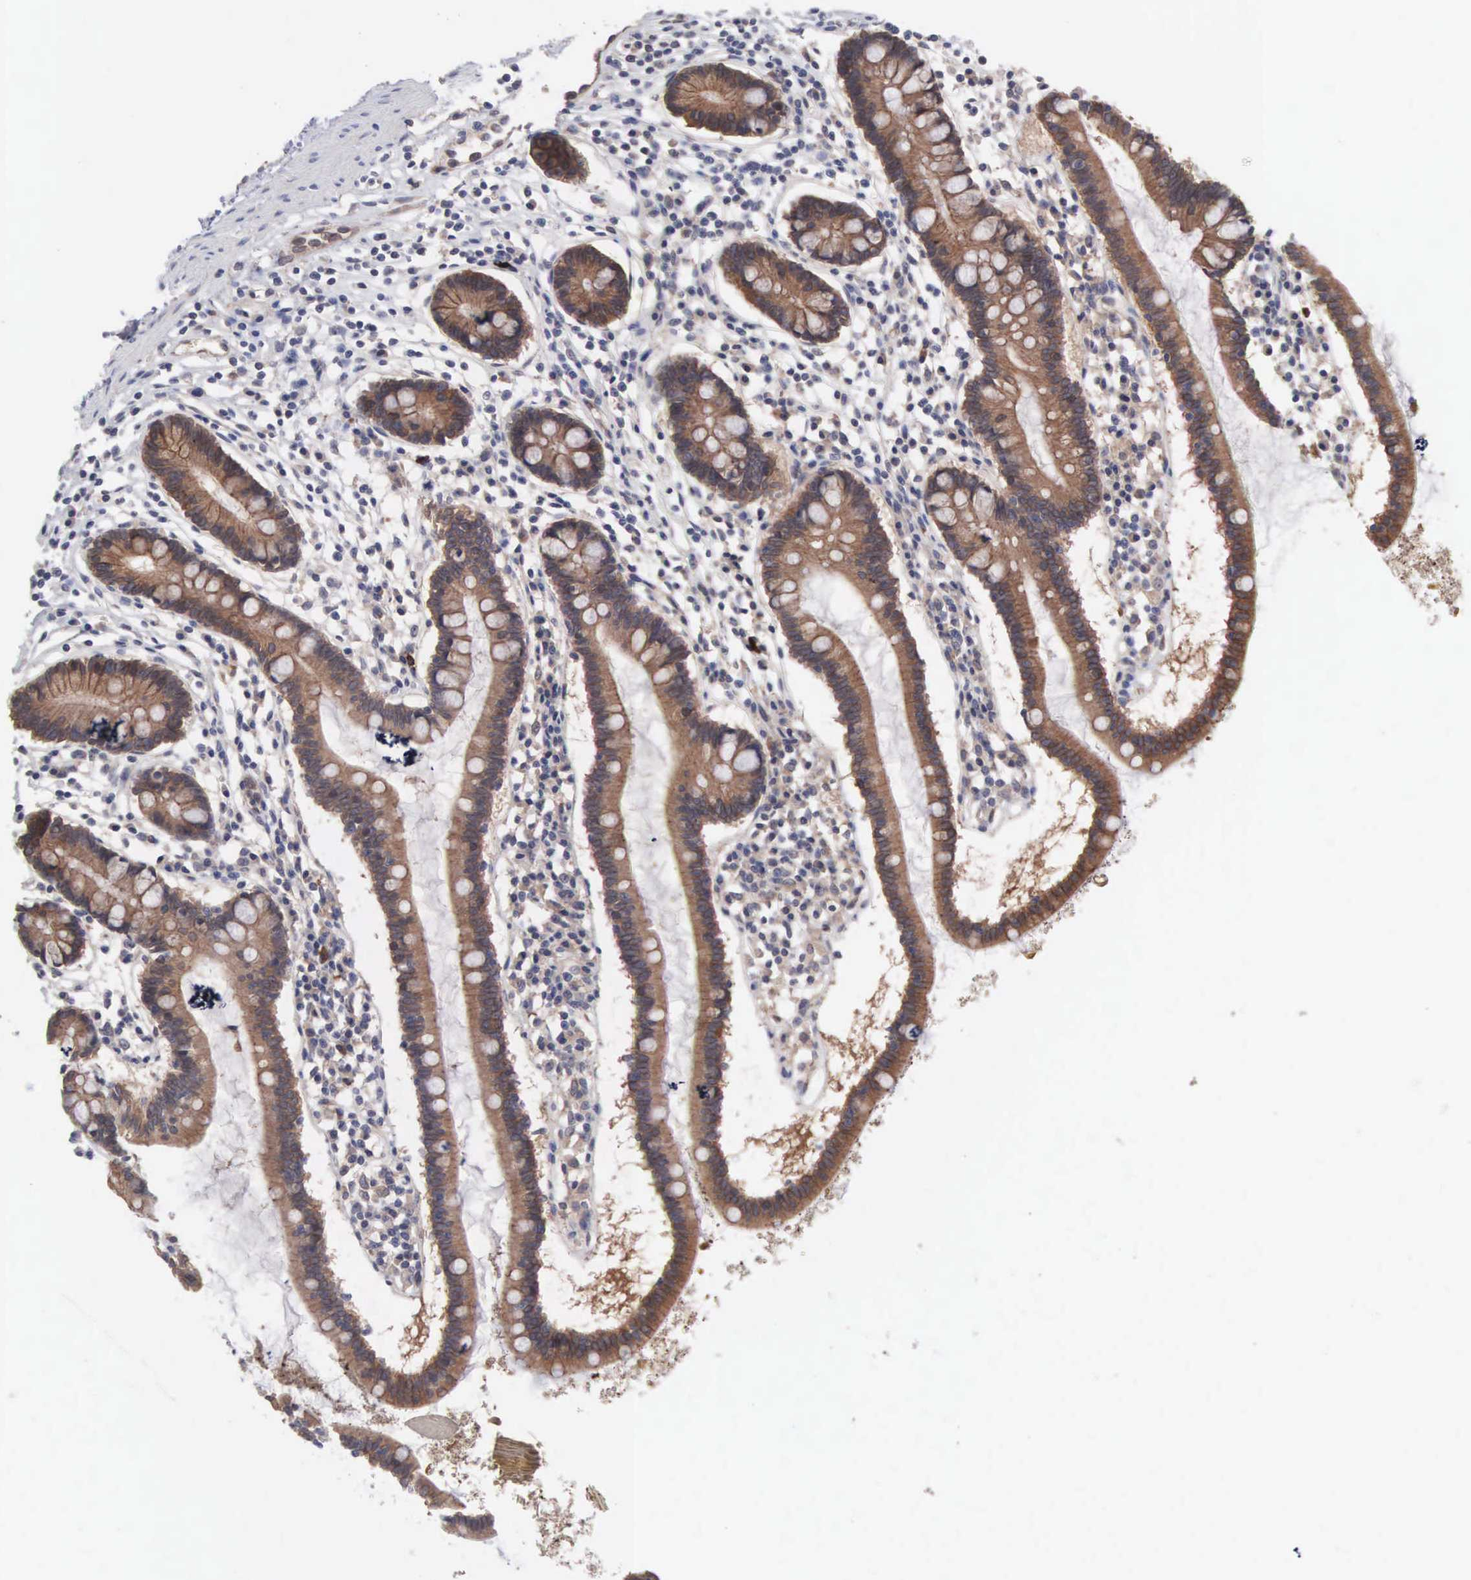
{"staining": {"intensity": "moderate", "quantity": ">75%", "location": "cytoplasmic/membranous"}, "tissue": "small intestine", "cell_type": "Glandular cells", "image_type": "normal", "snomed": [{"axis": "morphology", "description": "Normal tissue, NOS"}, {"axis": "topography", "description": "Small intestine"}], "caption": "Protein expression analysis of normal small intestine displays moderate cytoplasmic/membranous positivity in about >75% of glandular cells.", "gene": "INF2", "patient": {"sex": "female", "age": 37}}